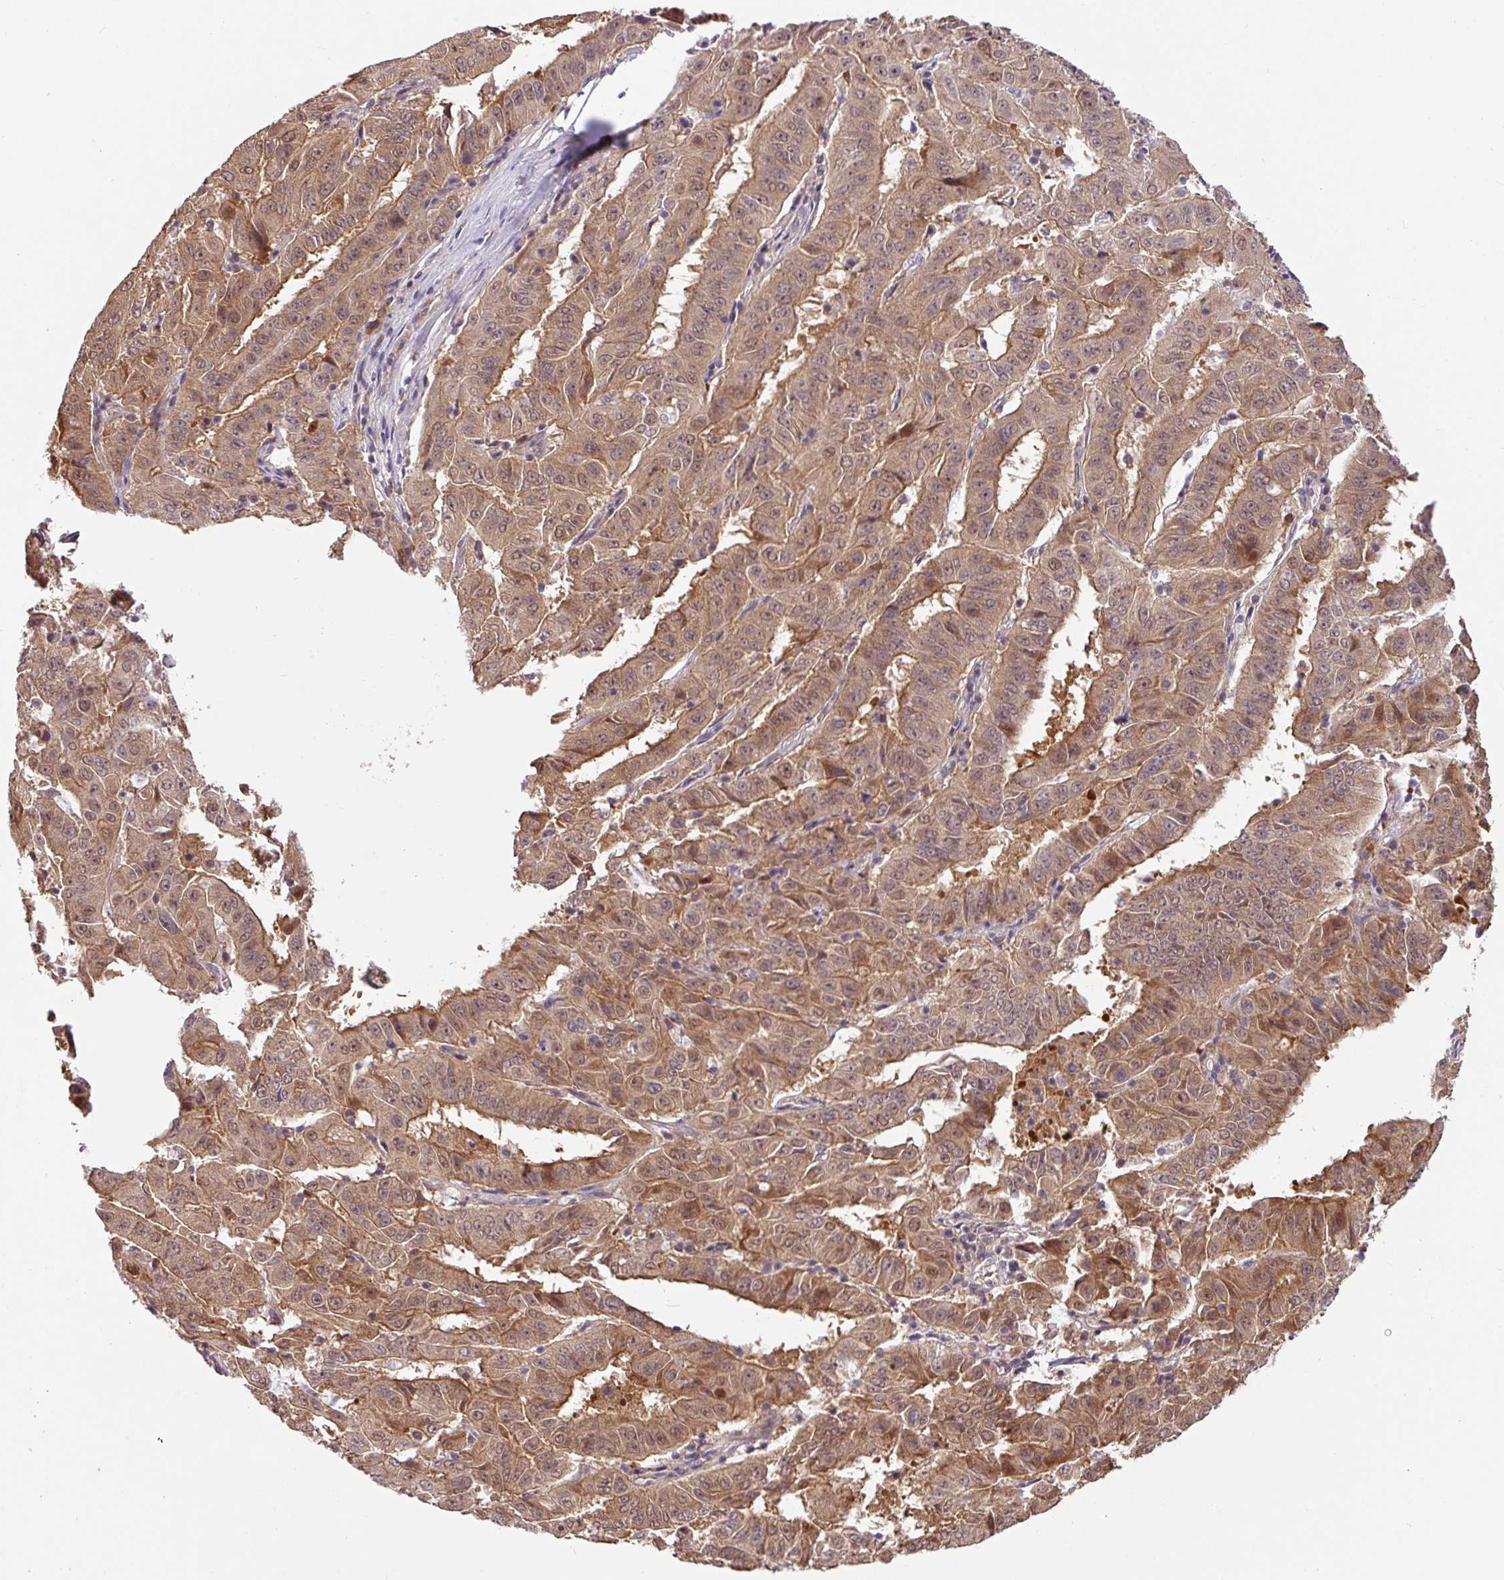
{"staining": {"intensity": "moderate", "quantity": ">75%", "location": "cytoplasmic/membranous,nuclear"}, "tissue": "pancreatic cancer", "cell_type": "Tumor cells", "image_type": "cancer", "snomed": [{"axis": "morphology", "description": "Adenocarcinoma, NOS"}, {"axis": "topography", "description": "Pancreas"}], "caption": "IHC histopathology image of neoplastic tissue: pancreatic adenocarcinoma stained using IHC demonstrates medium levels of moderate protein expression localized specifically in the cytoplasmic/membranous and nuclear of tumor cells, appearing as a cytoplasmic/membranous and nuclear brown color.", "gene": "SHB", "patient": {"sex": "male", "age": 63}}